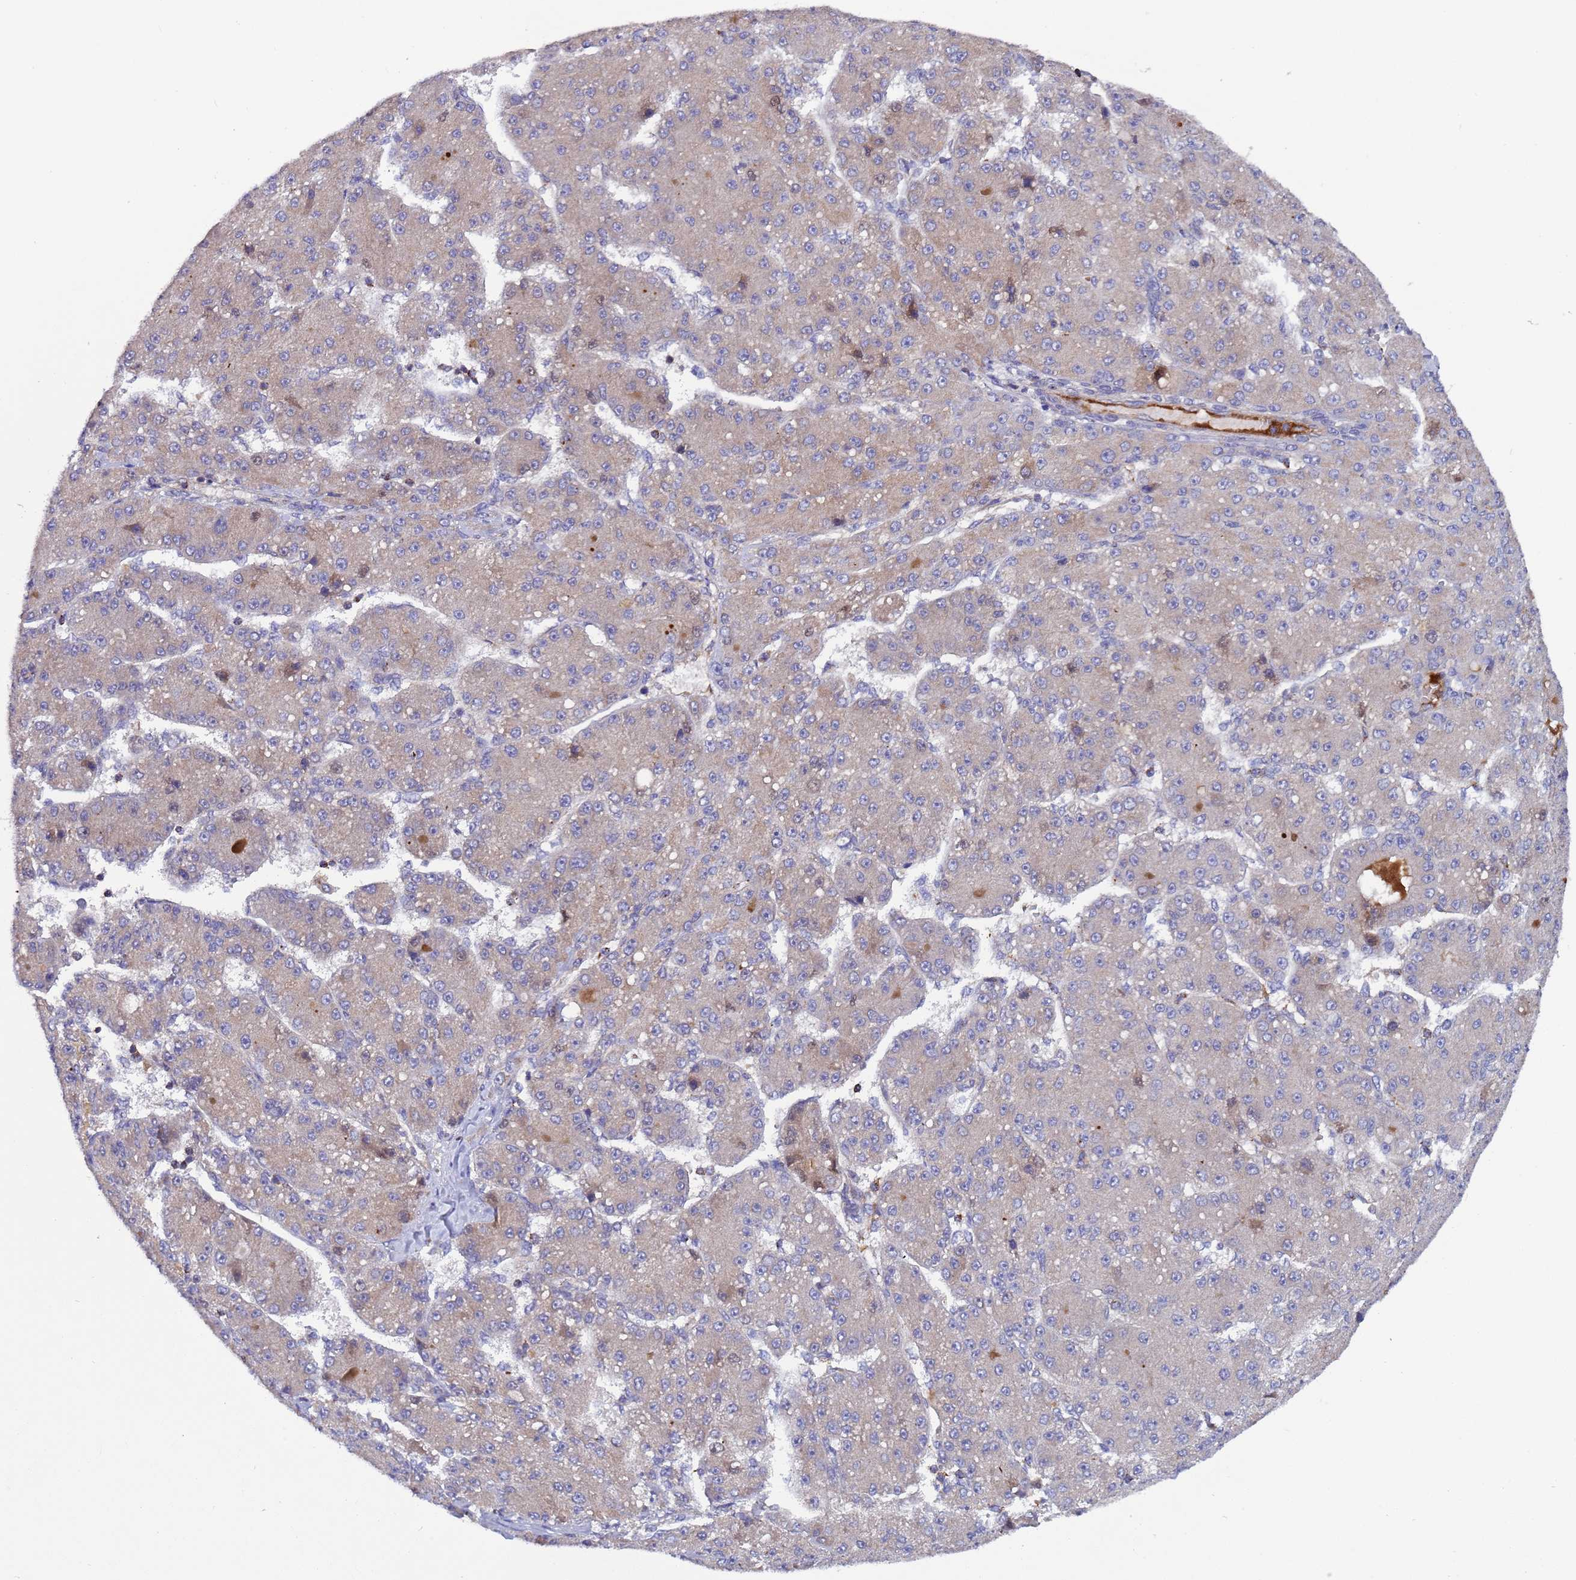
{"staining": {"intensity": "negative", "quantity": "none", "location": "none"}, "tissue": "liver cancer", "cell_type": "Tumor cells", "image_type": "cancer", "snomed": [{"axis": "morphology", "description": "Carcinoma, Hepatocellular, NOS"}, {"axis": "topography", "description": "Liver"}], "caption": "Immunohistochemistry micrograph of neoplastic tissue: human liver hepatocellular carcinoma stained with DAB demonstrates no significant protein staining in tumor cells.", "gene": "PARP16", "patient": {"sex": "male", "age": 67}}